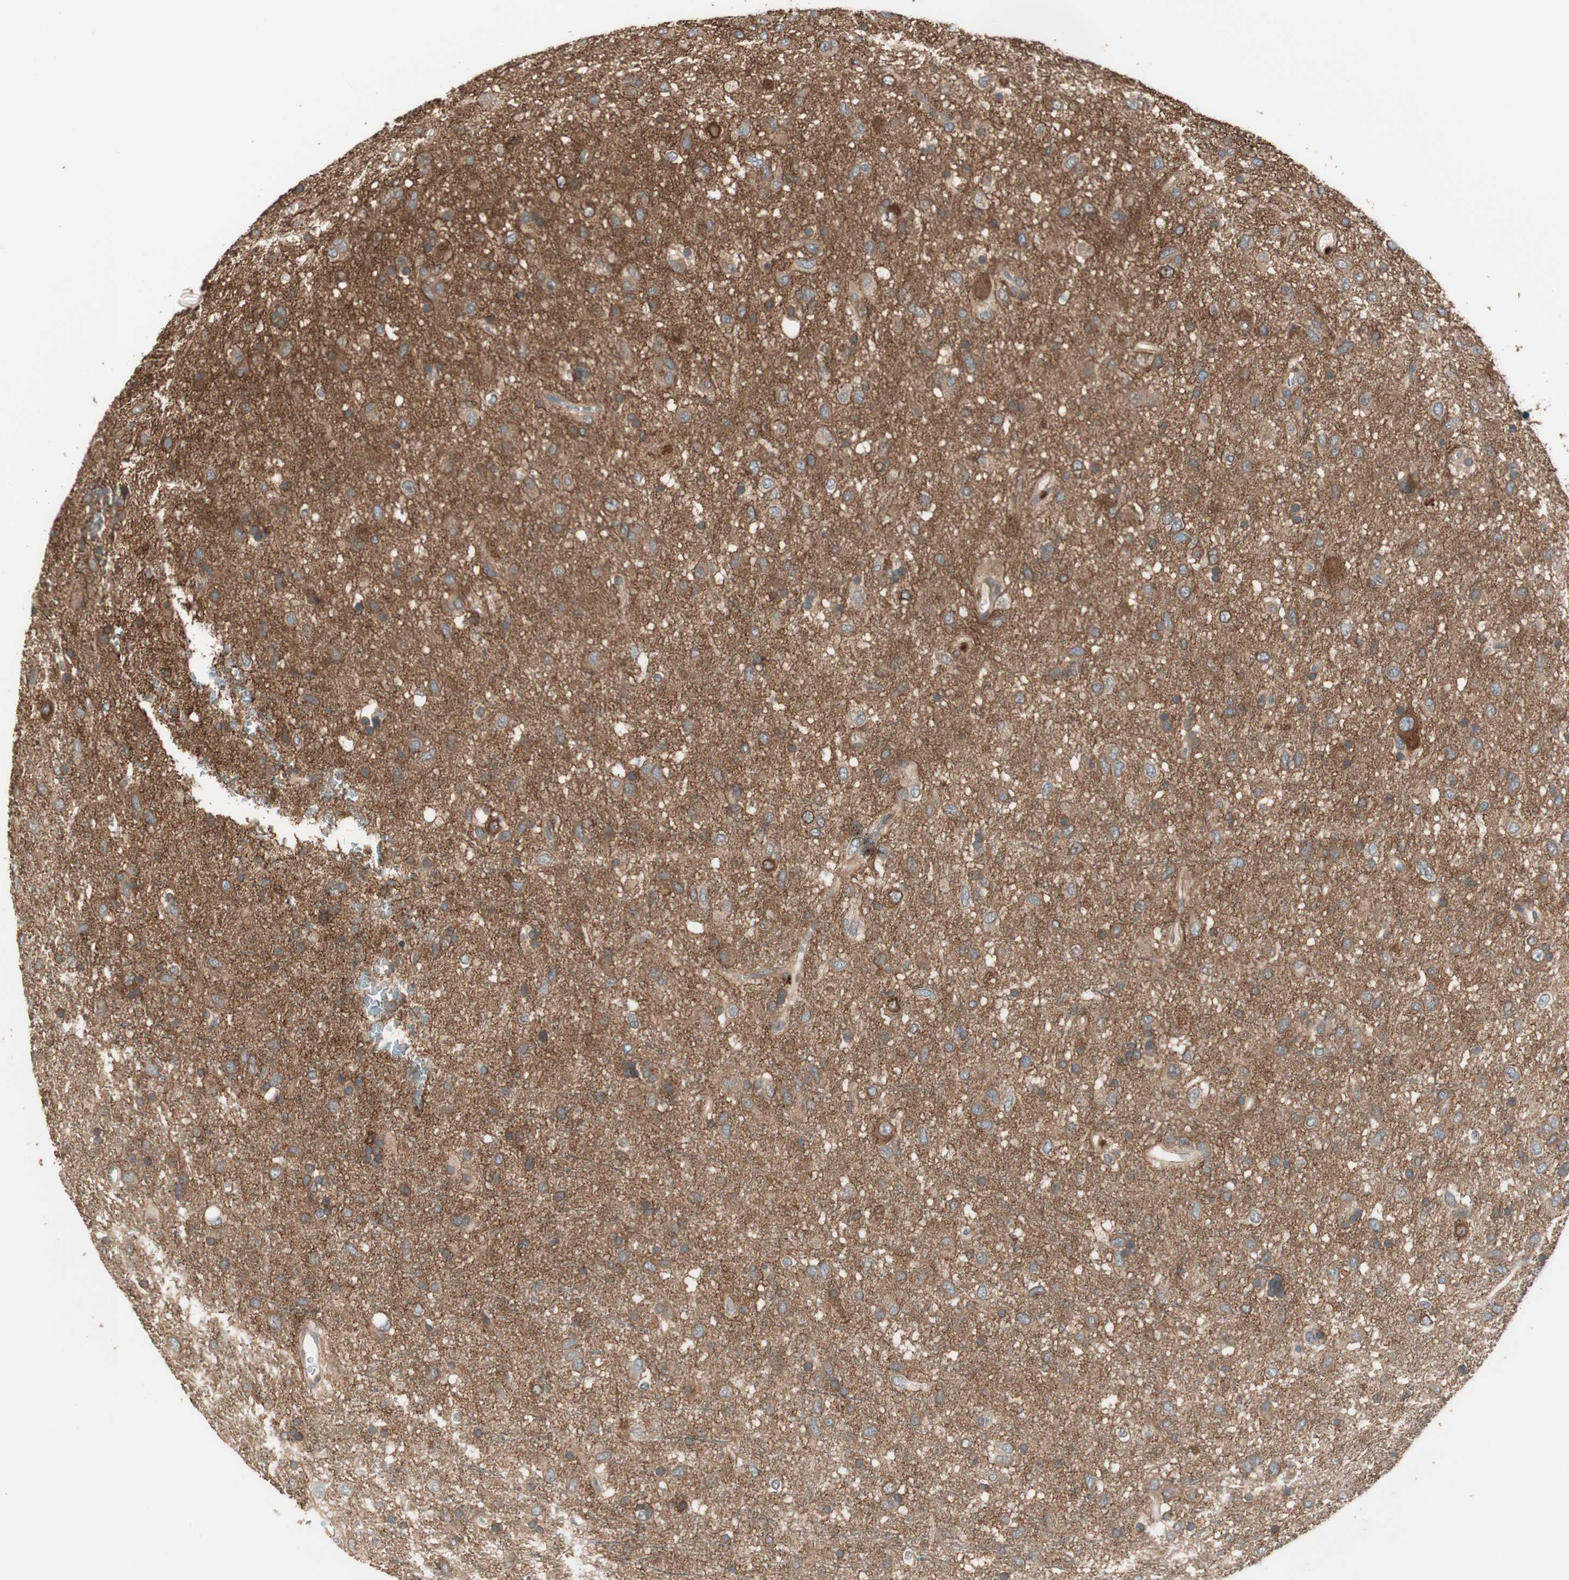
{"staining": {"intensity": "moderate", "quantity": "25%-75%", "location": "cytoplasmic/membranous"}, "tissue": "glioma", "cell_type": "Tumor cells", "image_type": "cancer", "snomed": [{"axis": "morphology", "description": "Glioma, malignant, Low grade"}, {"axis": "topography", "description": "Brain"}], "caption": "Immunohistochemical staining of malignant glioma (low-grade) shows medium levels of moderate cytoplasmic/membranous protein expression in approximately 25%-75% of tumor cells.", "gene": "ATP6AP2", "patient": {"sex": "male", "age": 77}}